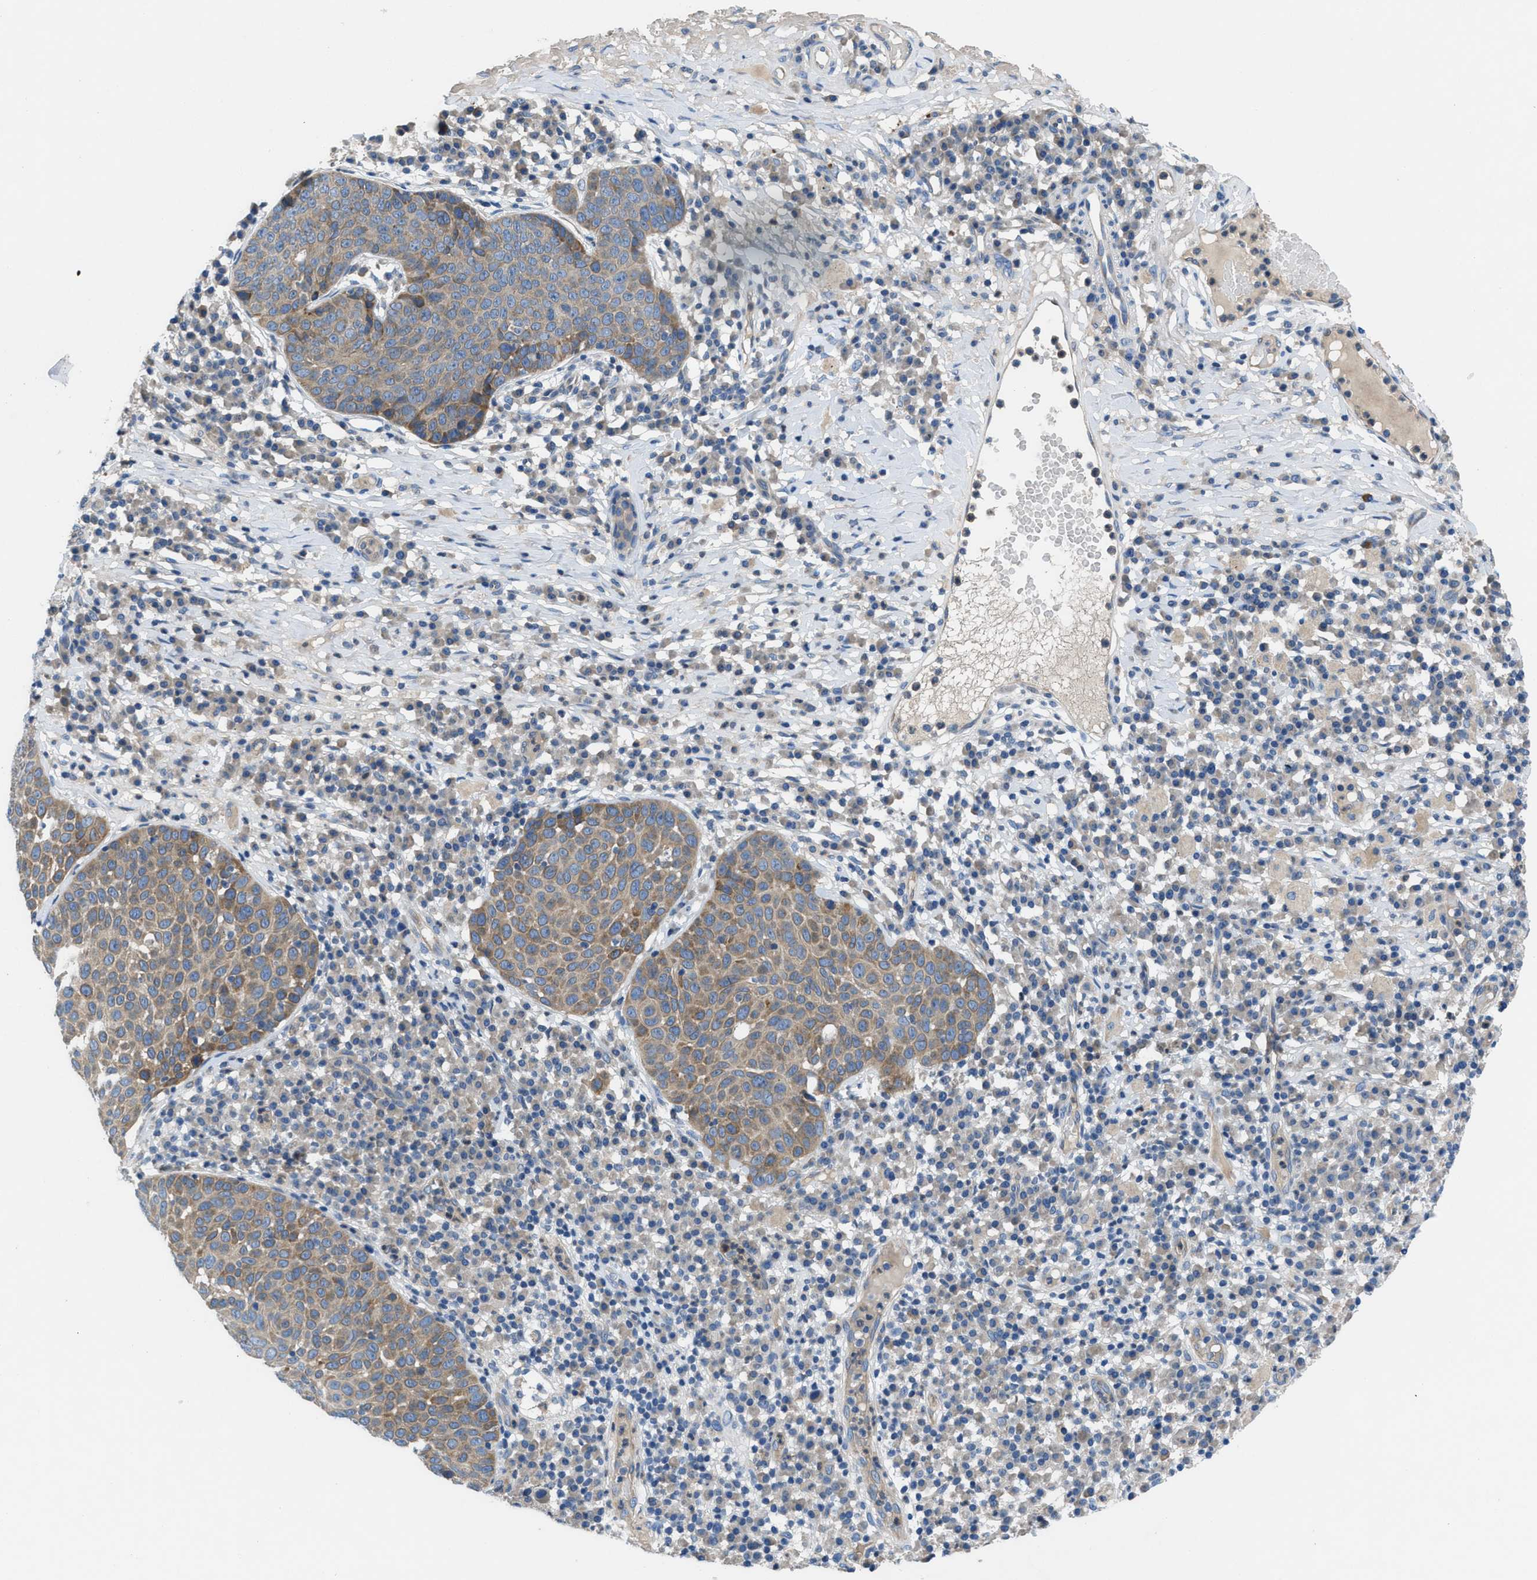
{"staining": {"intensity": "moderate", "quantity": "25%-75%", "location": "cytoplasmic/membranous"}, "tissue": "skin cancer", "cell_type": "Tumor cells", "image_type": "cancer", "snomed": [{"axis": "morphology", "description": "Squamous cell carcinoma in situ, NOS"}, {"axis": "morphology", "description": "Squamous cell carcinoma, NOS"}, {"axis": "topography", "description": "Skin"}], "caption": "Approximately 25%-75% of tumor cells in skin cancer display moderate cytoplasmic/membranous protein staining as visualized by brown immunohistochemical staining.", "gene": "PGR", "patient": {"sex": "male", "age": 93}}